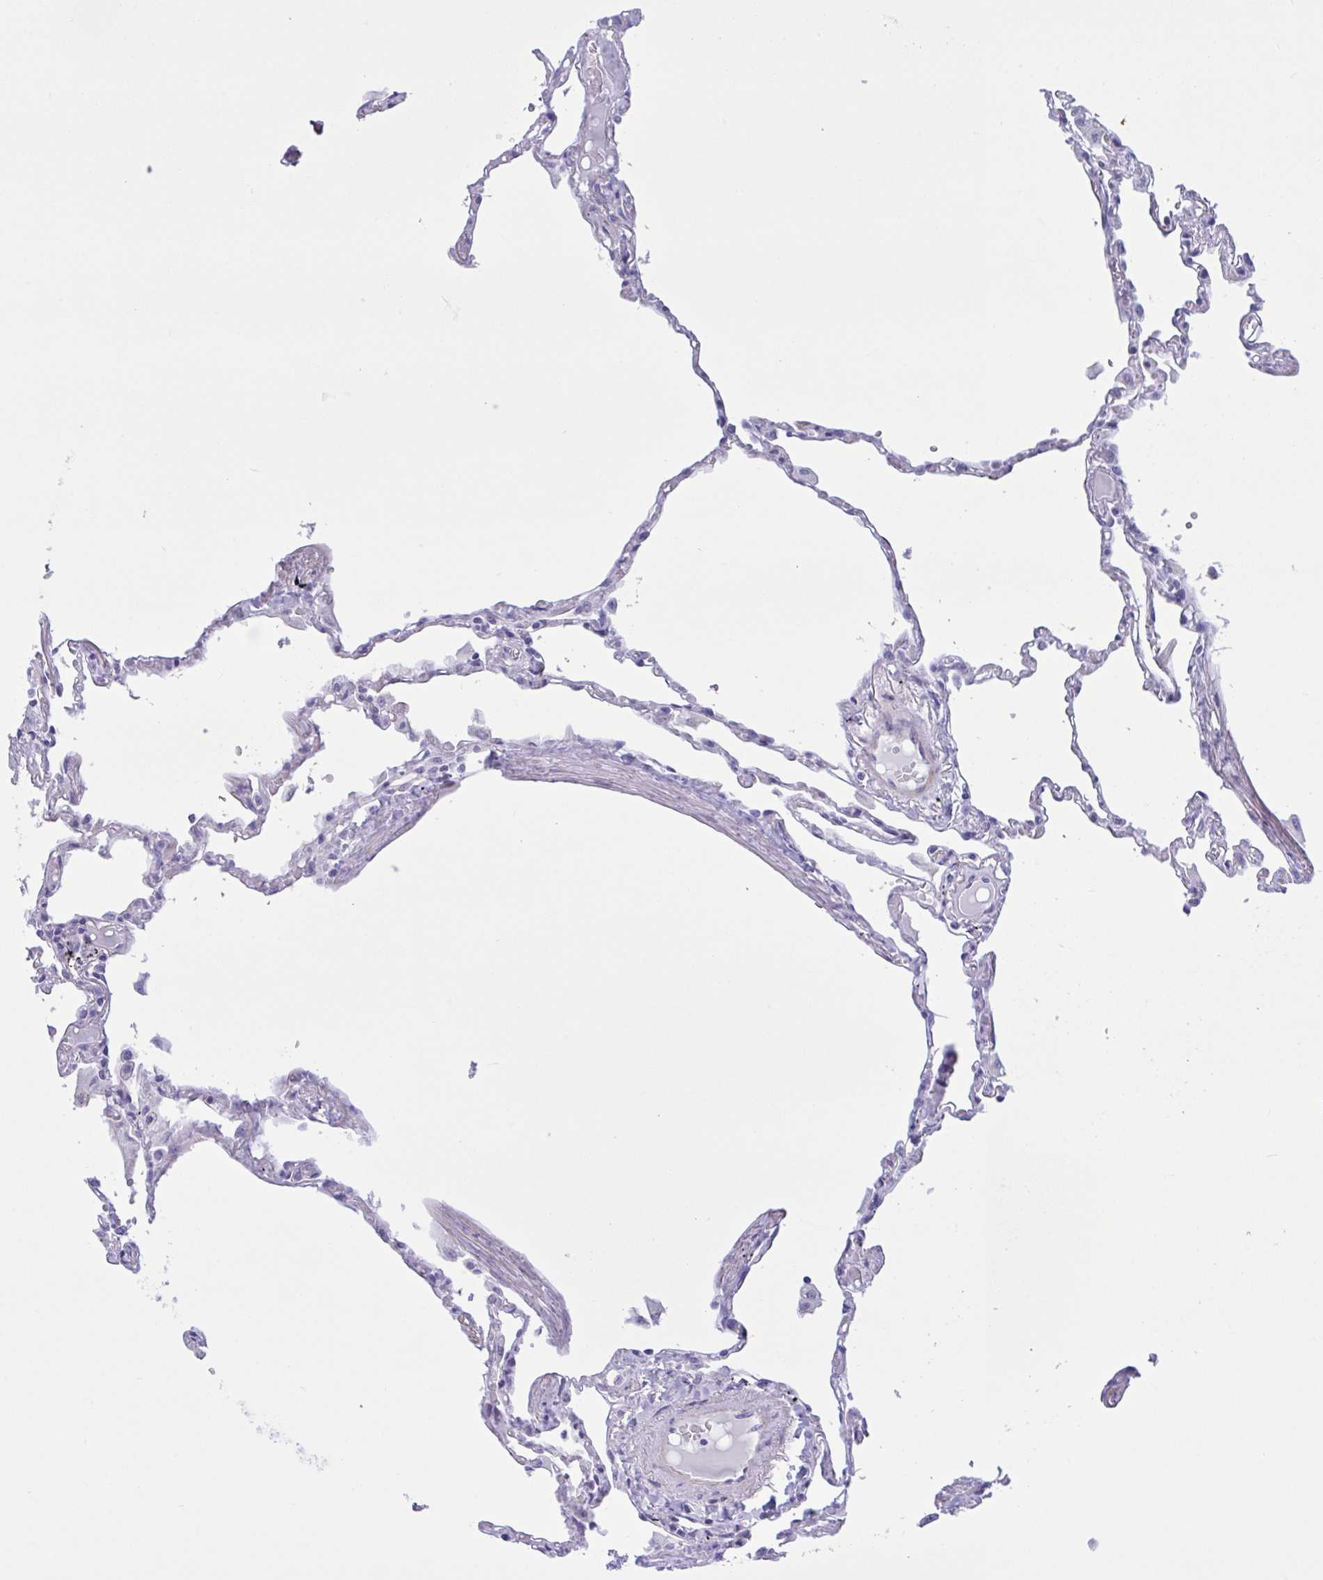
{"staining": {"intensity": "negative", "quantity": "none", "location": "none"}, "tissue": "lung", "cell_type": "Alveolar cells", "image_type": "normal", "snomed": [{"axis": "morphology", "description": "Normal tissue, NOS"}, {"axis": "topography", "description": "Lung"}], "caption": "This is a micrograph of IHC staining of unremarkable lung, which shows no positivity in alveolar cells.", "gene": "AHCYL2", "patient": {"sex": "female", "age": 67}}